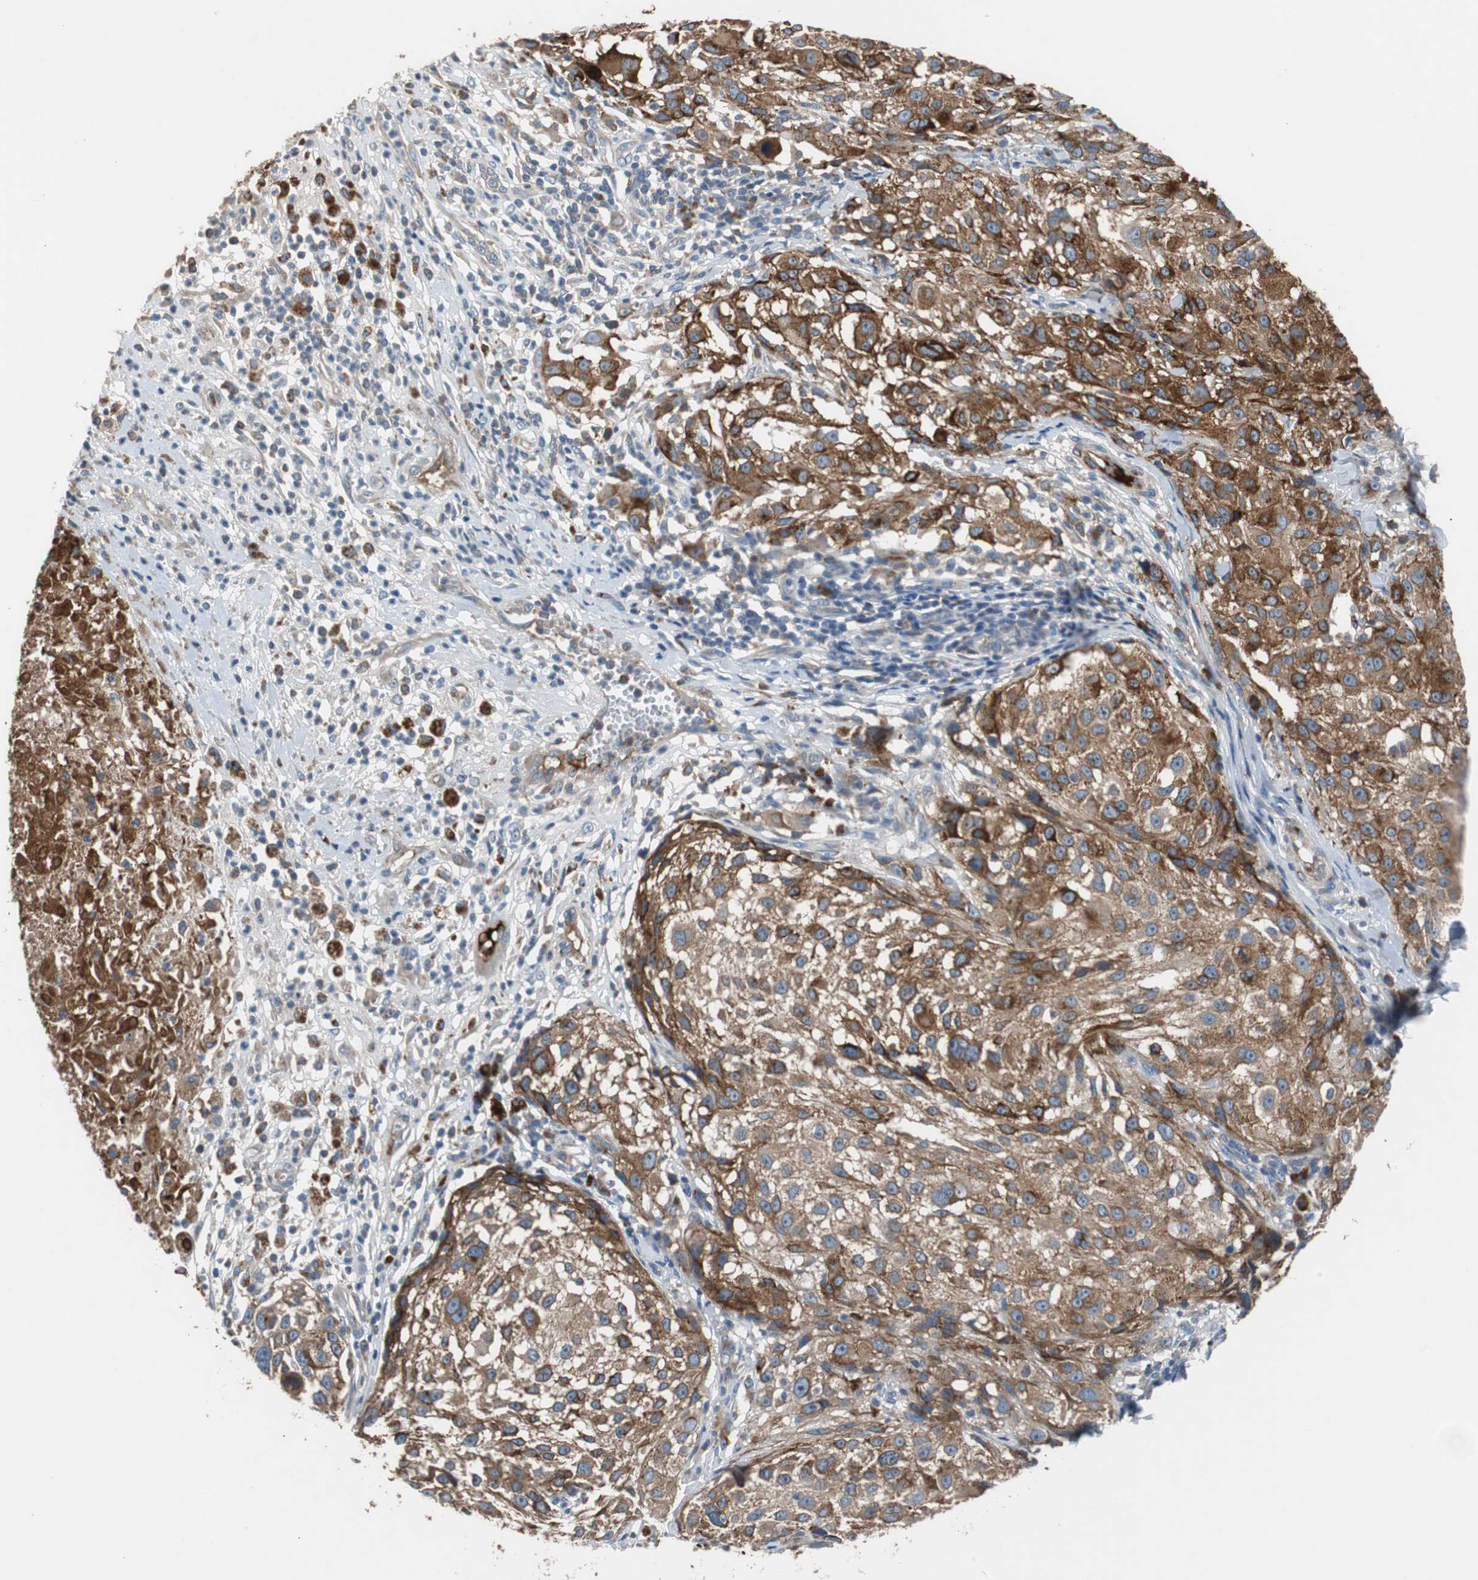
{"staining": {"intensity": "strong", "quantity": ">75%", "location": "cytoplasmic/membranous"}, "tissue": "melanoma", "cell_type": "Tumor cells", "image_type": "cancer", "snomed": [{"axis": "morphology", "description": "Necrosis, NOS"}, {"axis": "morphology", "description": "Malignant melanoma, NOS"}, {"axis": "topography", "description": "Skin"}], "caption": "Protein staining of melanoma tissue displays strong cytoplasmic/membranous expression in approximately >75% of tumor cells. The staining was performed using DAB (3,3'-diaminobenzidine) to visualize the protein expression in brown, while the nuclei were stained in blue with hematoxylin (Magnification: 20x).", "gene": "SORT1", "patient": {"sex": "female", "age": 87}}